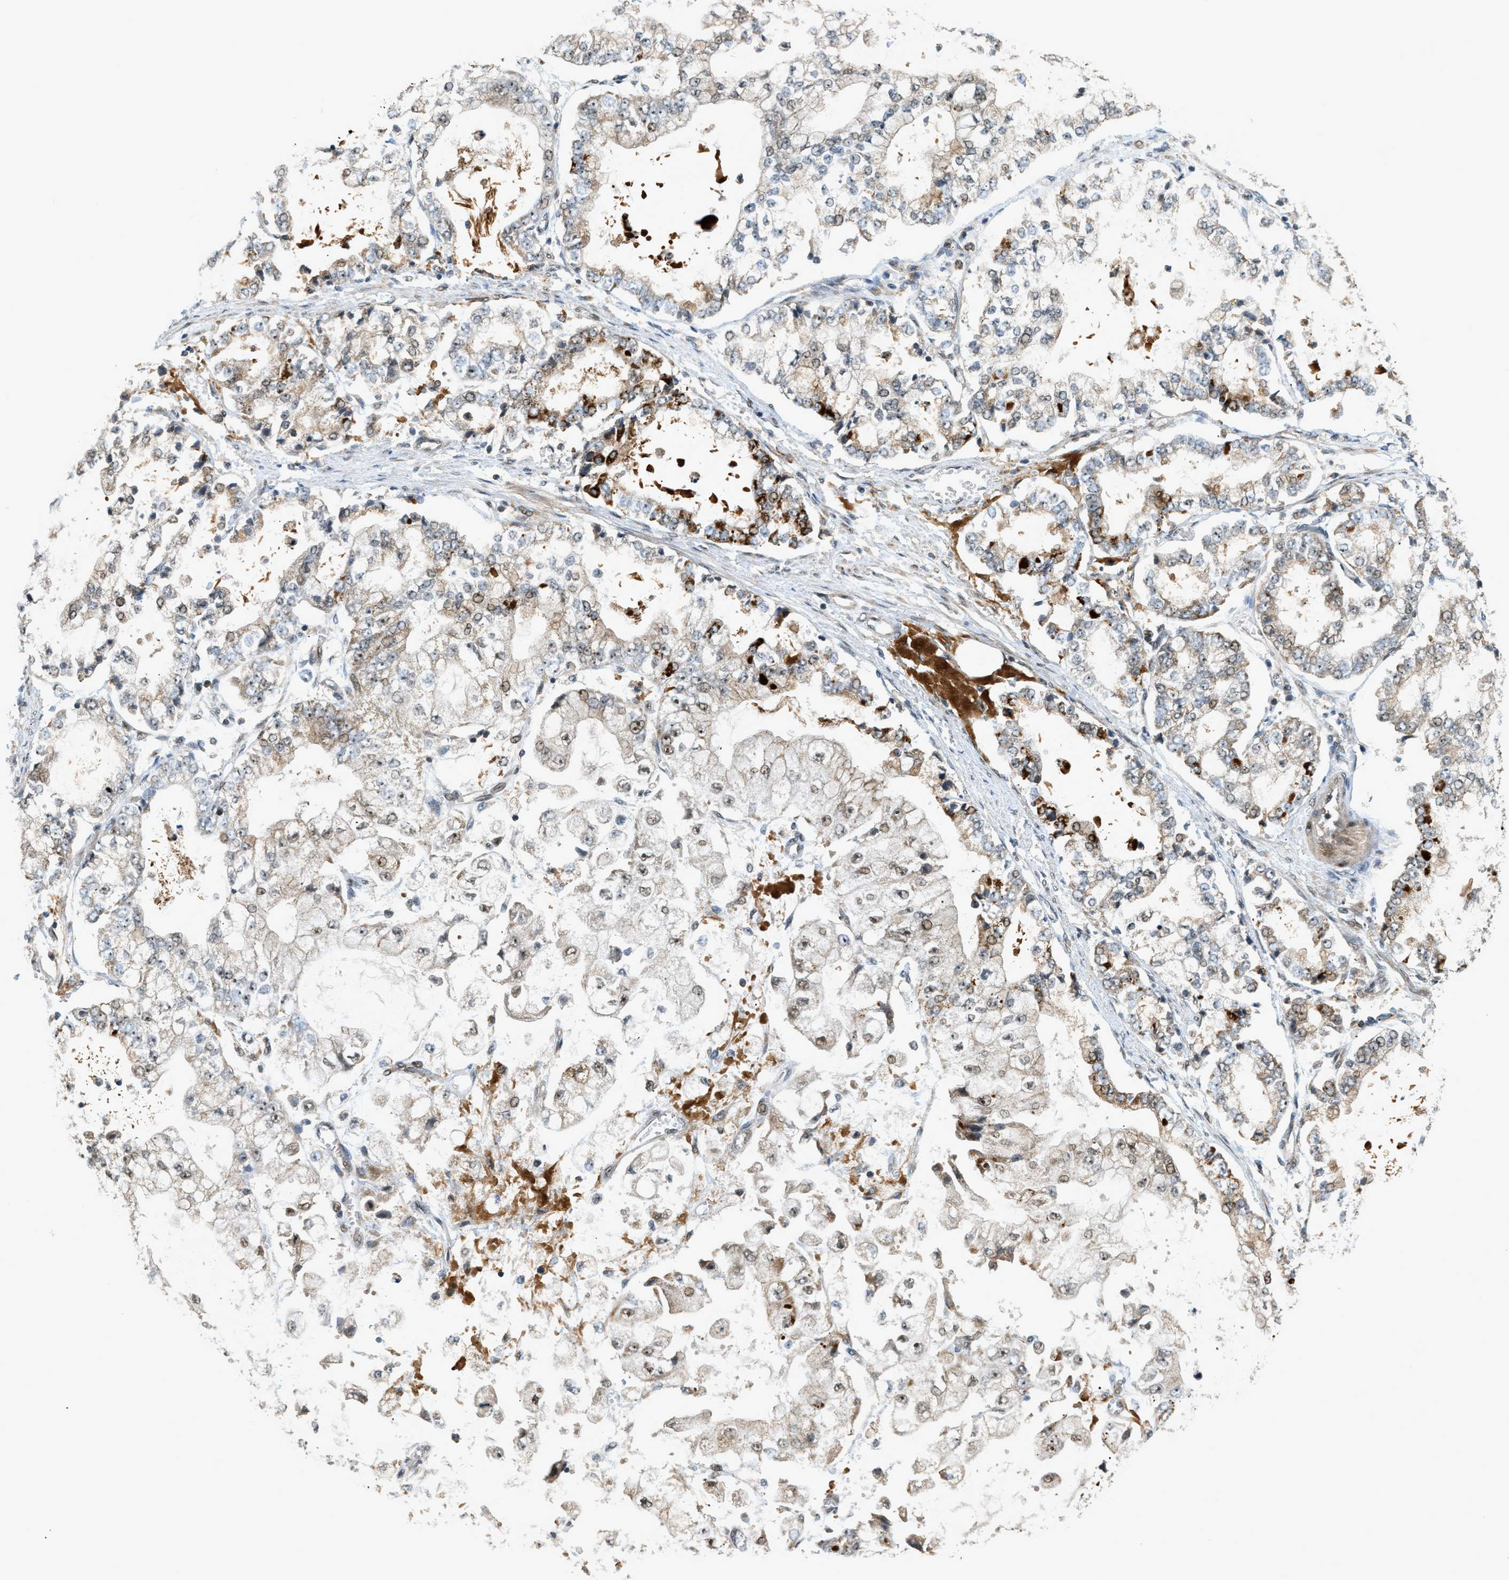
{"staining": {"intensity": "strong", "quantity": "25%-75%", "location": "cytoplasmic/membranous,nuclear"}, "tissue": "stomach cancer", "cell_type": "Tumor cells", "image_type": "cancer", "snomed": [{"axis": "morphology", "description": "Adenocarcinoma, NOS"}, {"axis": "topography", "description": "Stomach"}], "caption": "Strong cytoplasmic/membranous and nuclear protein positivity is appreciated in approximately 25%-75% of tumor cells in stomach cancer.", "gene": "TRAPPC14", "patient": {"sex": "male", "age": 76}}